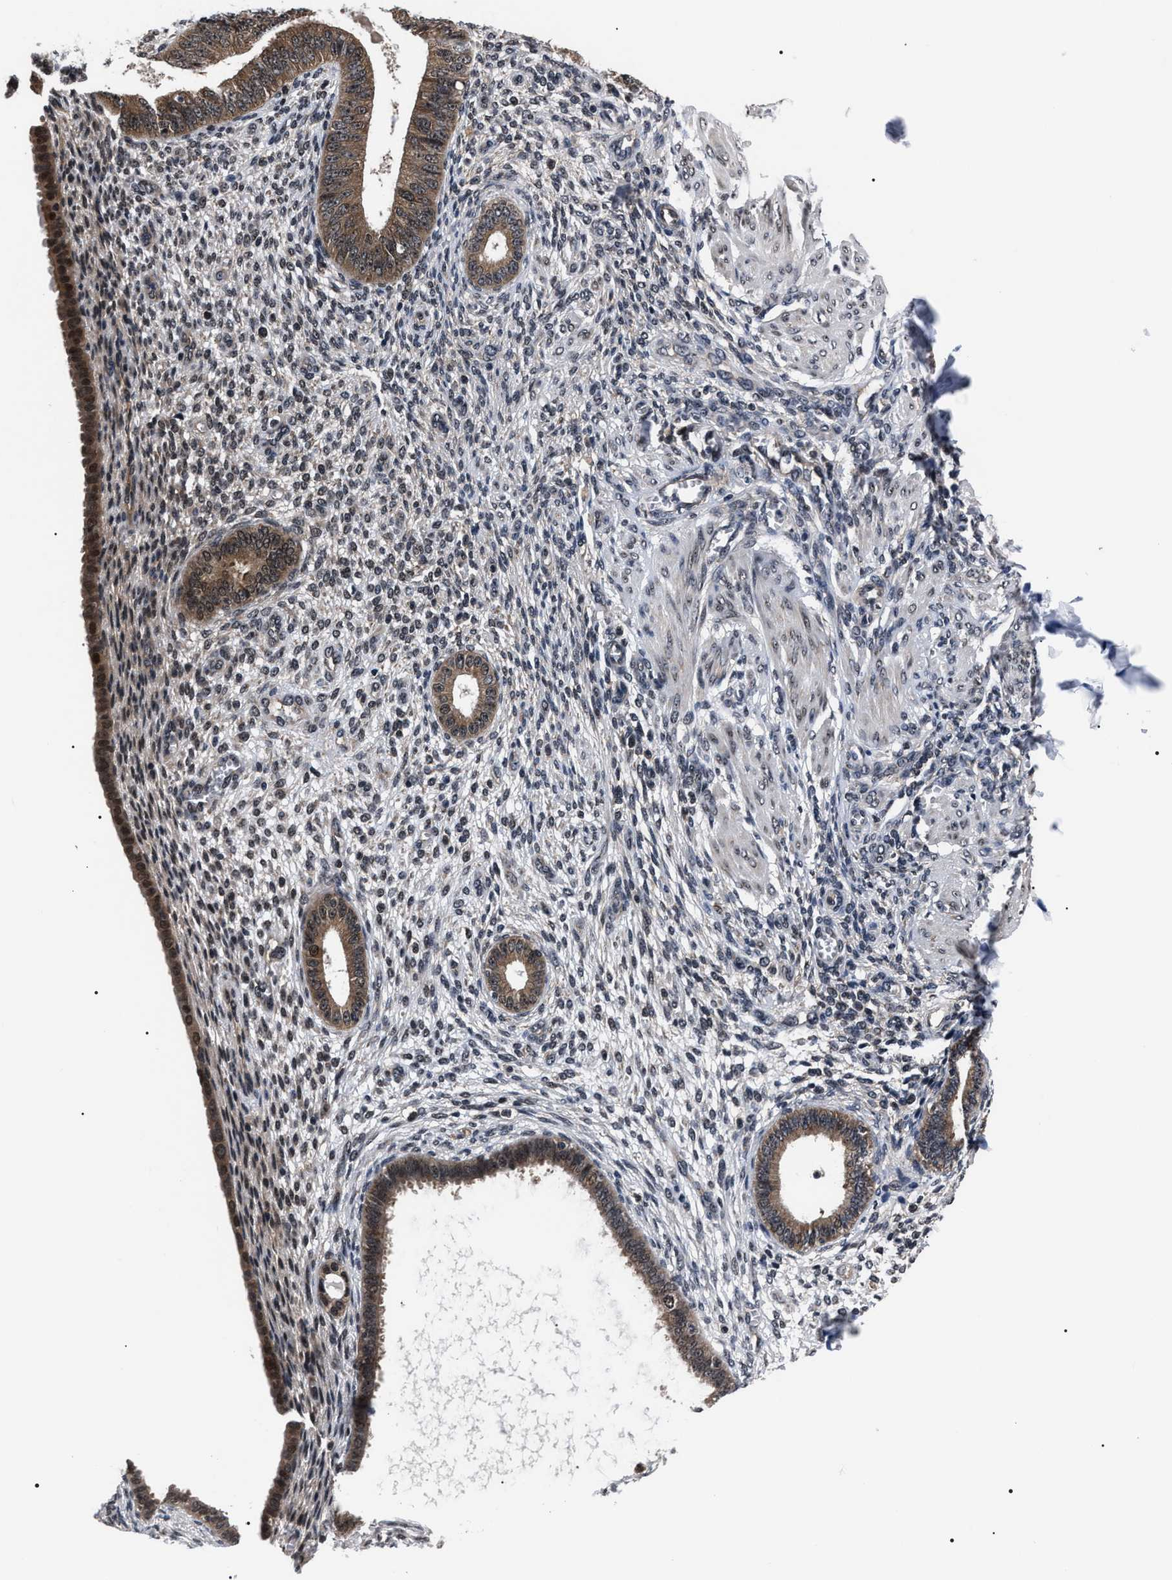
{"staining": {"intensity": "weak", "quantity": "<25%", "location": "nuclear"}, "tissue": "endometrium", "cell_type": "Cells in endometrial stroma", "image_type": "normal", "snomed": [{"axis": "morphology", "description": "Normal tissue, NOS"}, {"axis": "topography", "description": "Endometrium"}], "caption": "Cells in endometrial stroma are negative for brown protein staining in unremarkable endometrium. (DAB immunohistochemistry, high magnification).", "gene": "CSNK2A1", "patient": {"sex": "female", "age": 72}}